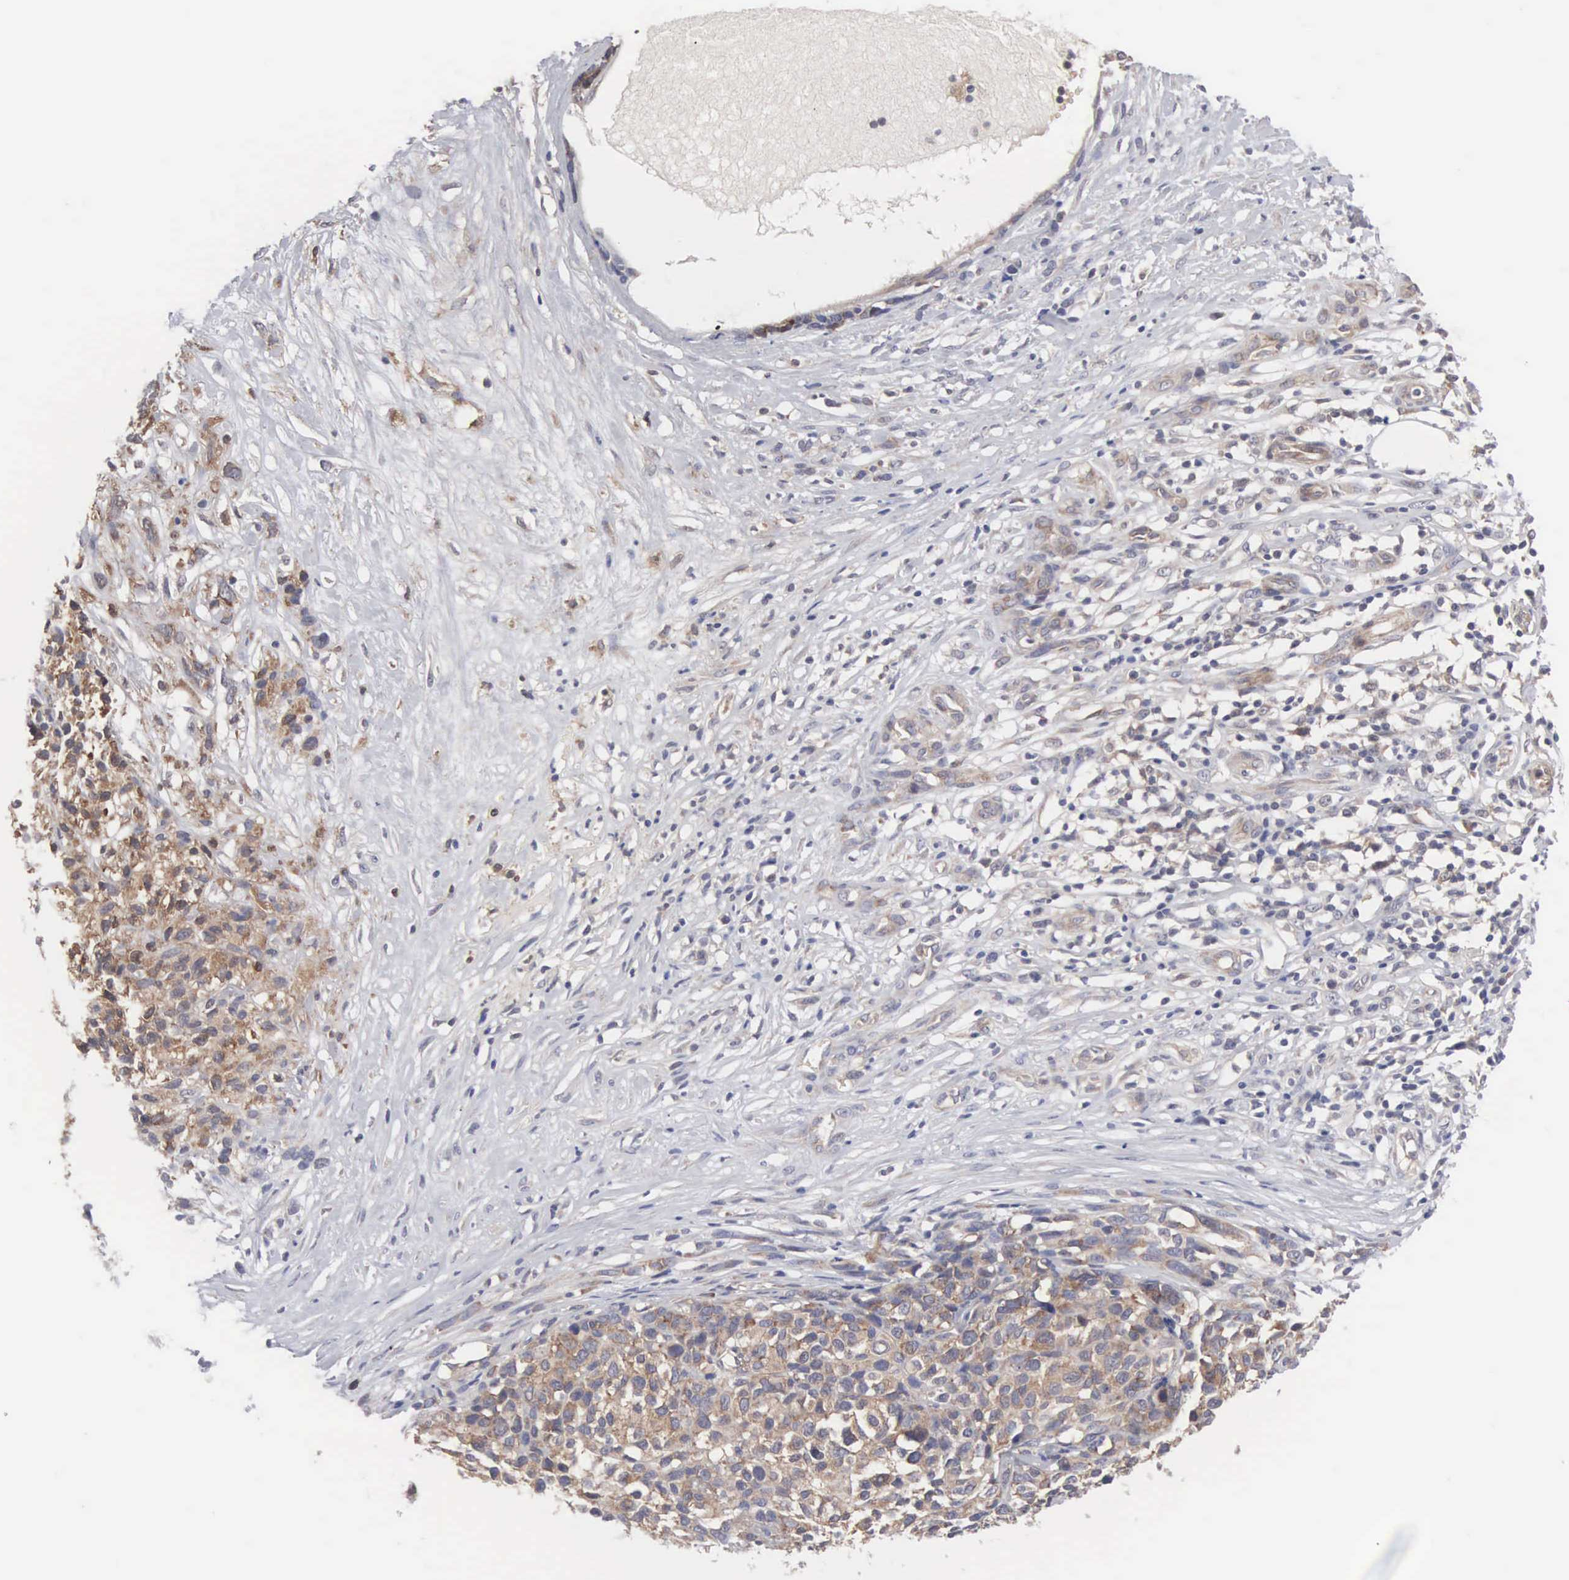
{"staining": {"intensity": "moderate", "quantity": "25%-75%", "location": "cytoplasmic/membranous"}, "tissue": "melanoma", "cell_type": "Tumor cells", "image_type": "cancer", "snomed": [{"axis": "morphology", "description": "Malignant melanoma, NOS"}, {"axis": "topography", "description": "Skin"}], "caption": "Immunohistochemistry micrograph of human melanoma stained for a protein (brown), which shows medium levels of moderate cytoplasmic/membranous expression in approximately 25%-75% of tumor cells.", "gene": "INF2", "patient": {"sex": "female", "age": 85}}